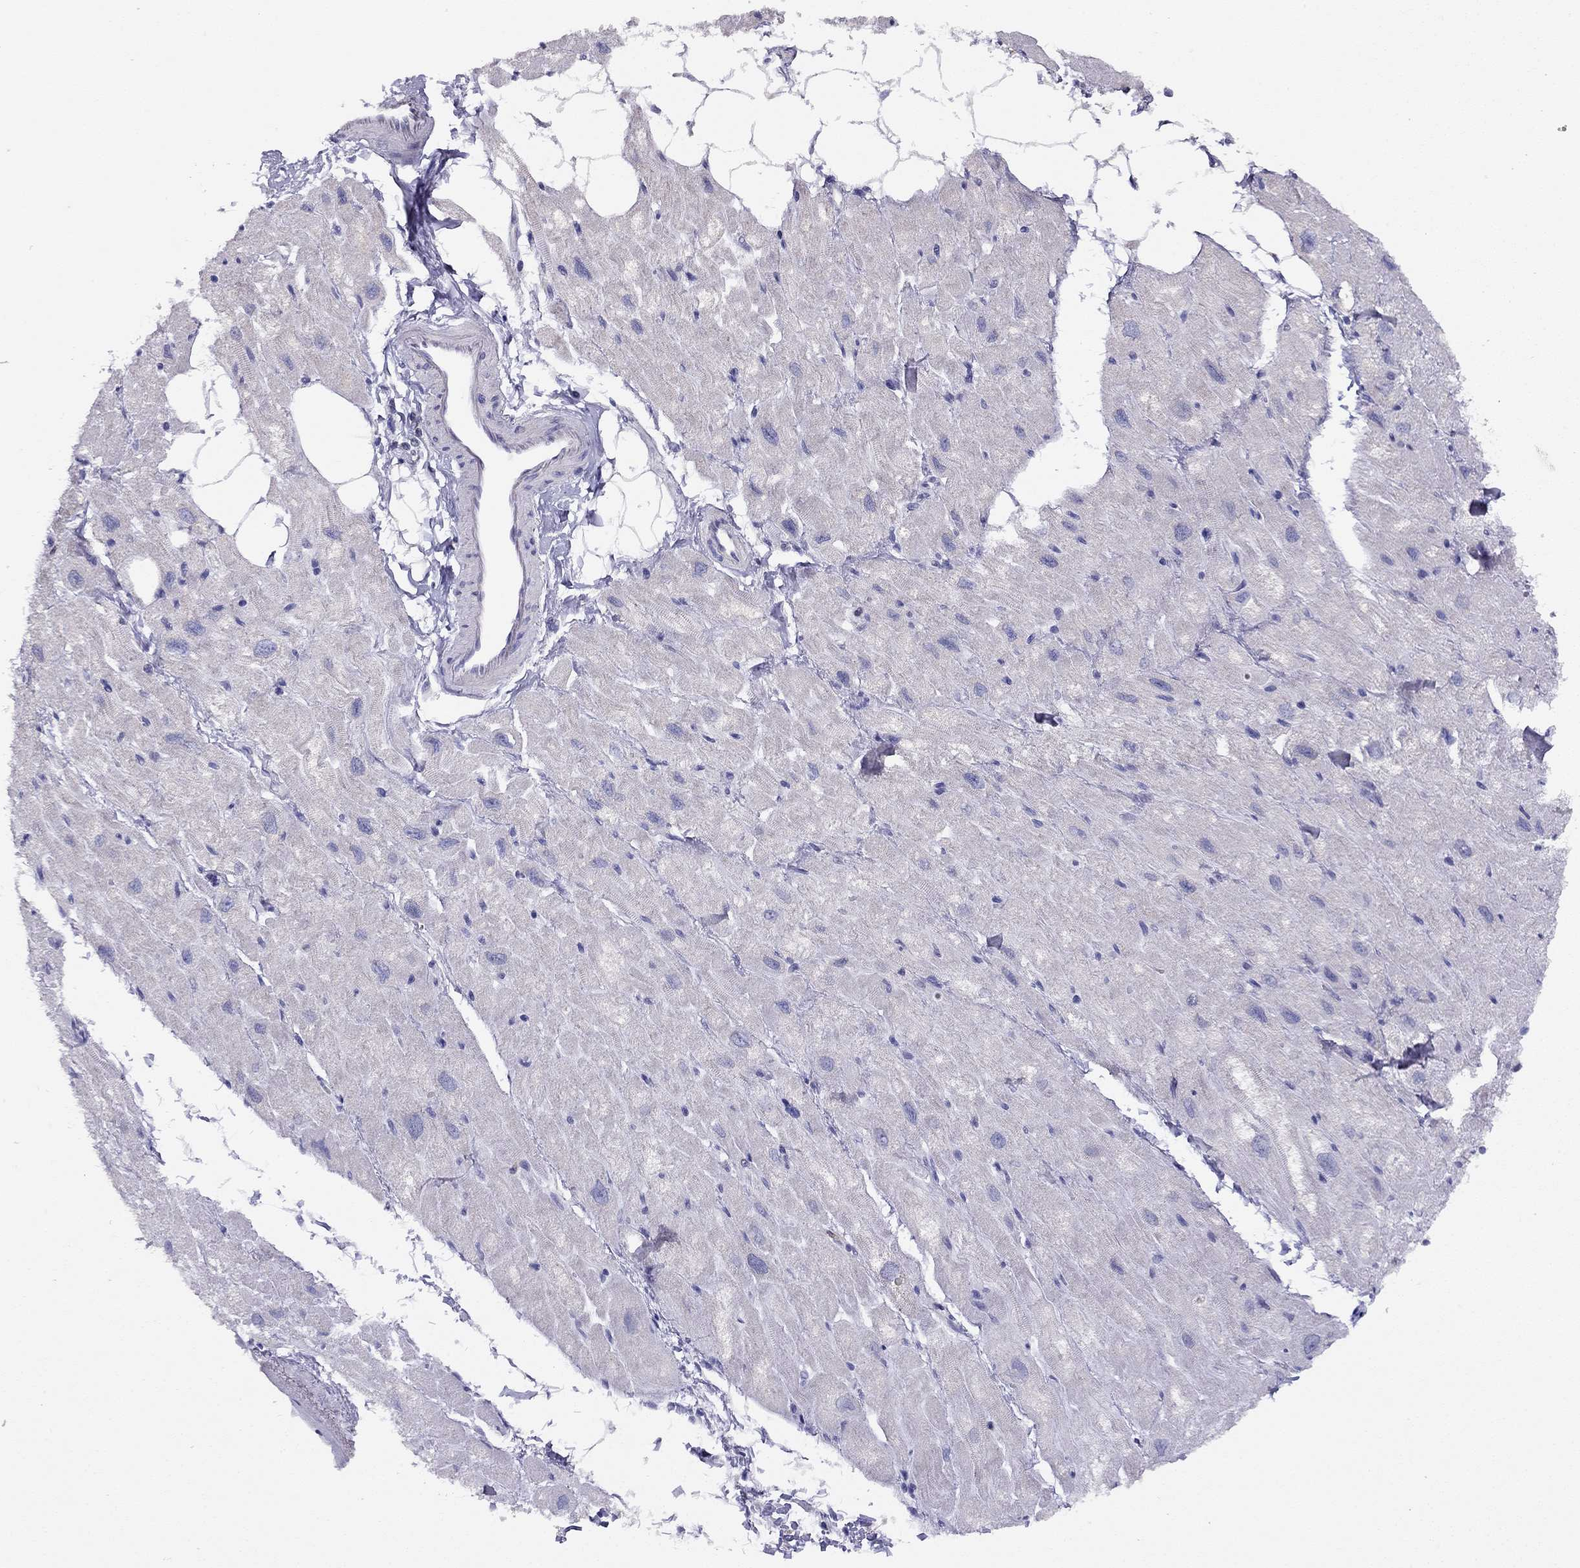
{"staining": {"intensity": "negative", "quantity": "none", "location": "none"}, "tissue": "heart muscle", "cell_type": "Cardiomyocytes", "image_type": "normal", "snomed": [{"axis": "morphology", "description": "Normal tissue, NOS"}, {"axis": "topography", "description": "Heart"}], "caption": "High power microscopy photomicrograph of an IHC image of normal heart muscle, revealing no significant expression in cardiomyocytes. (Immunohistochemistry, brightfield microscopy, high magnification).", "gene": "CITED1", "patient": {"sex": "male", "age": 66}}